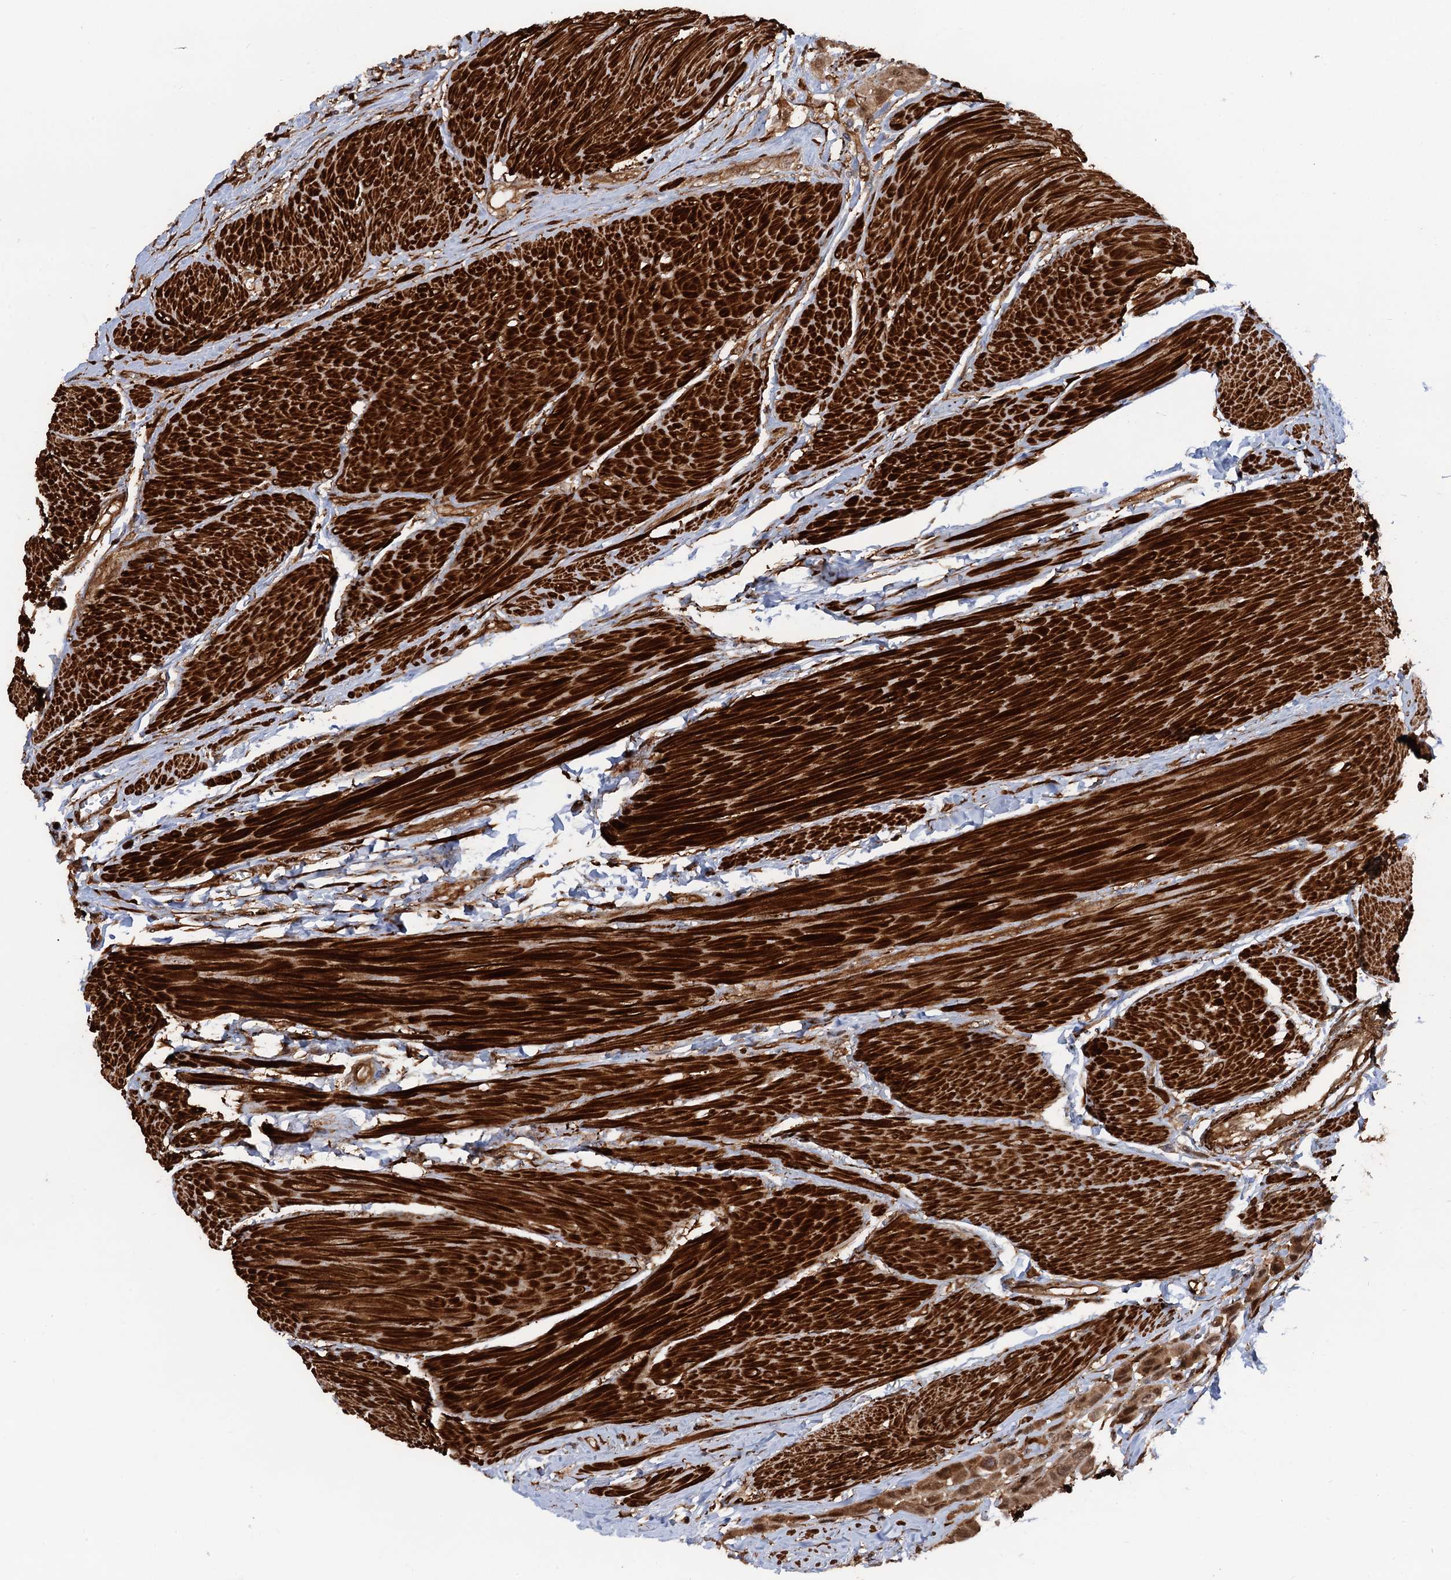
{"staining": {"intensity": "moderate", "quantity": ">75%", "location": "cytoplasmic/membranous,nuclear"}, "tissue": "urothelial cancer", "cell_type": "Tumor cells", "image_type": "cancer", "snomed": [{"axis": "morphology", "description": "Urothelial carcinoma, High grade"}, {"axis": "topography", "description": "Urinary bladder"}], "caption": "Moderate cytoplasmic/membranous and nuclear expression for a protein is seen in approximately >75% of tumor cells of urothelial carcinoma (high-grade) using IHC.", "gene": "SNRNP25", "patient": {"sex": "male", "age": 50}}